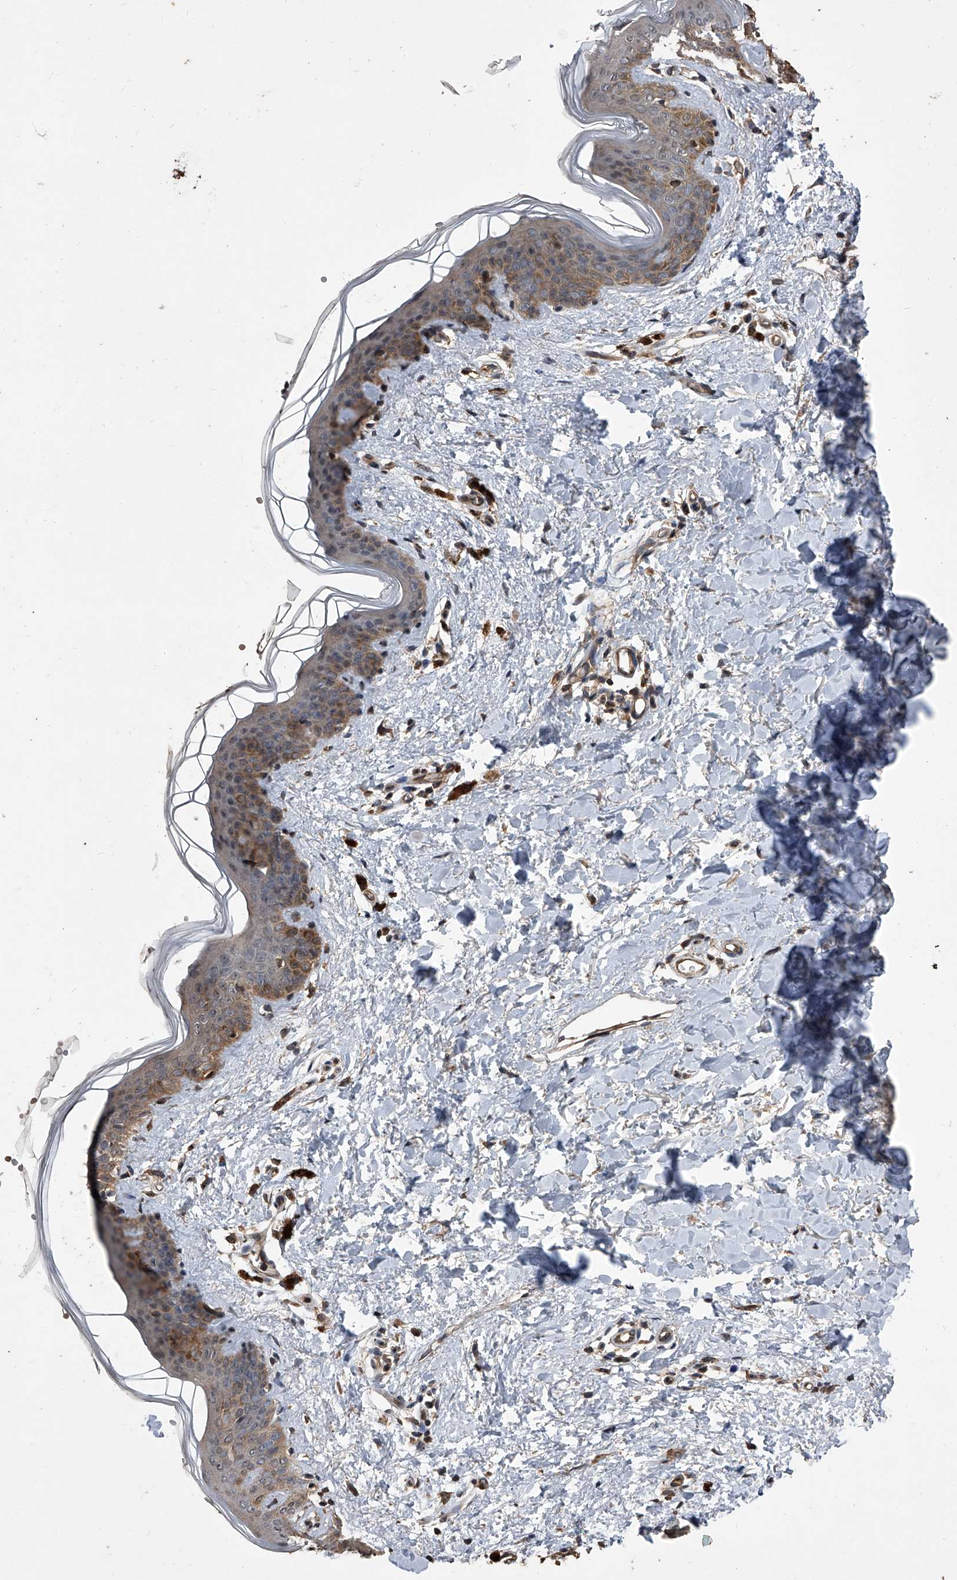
{"staining": {"intensity": "negative", "quantity": "none", "location": "none"}, "tissue": "skin", "cell_type": "Fibroblasts", "image_type": "normal", "snomed": [{"axis": "morphology", "description": "Normal tissue, NOS"}, {"axis": "topography", "description": "Skin"}], "caption": "This is a histopathology image of immunohistochemistry (IHC) staining of benign skin, which shows no staining in fibroblasts.", "gene": "LTV1", "patient": {"sex": "female", "age": 46}}